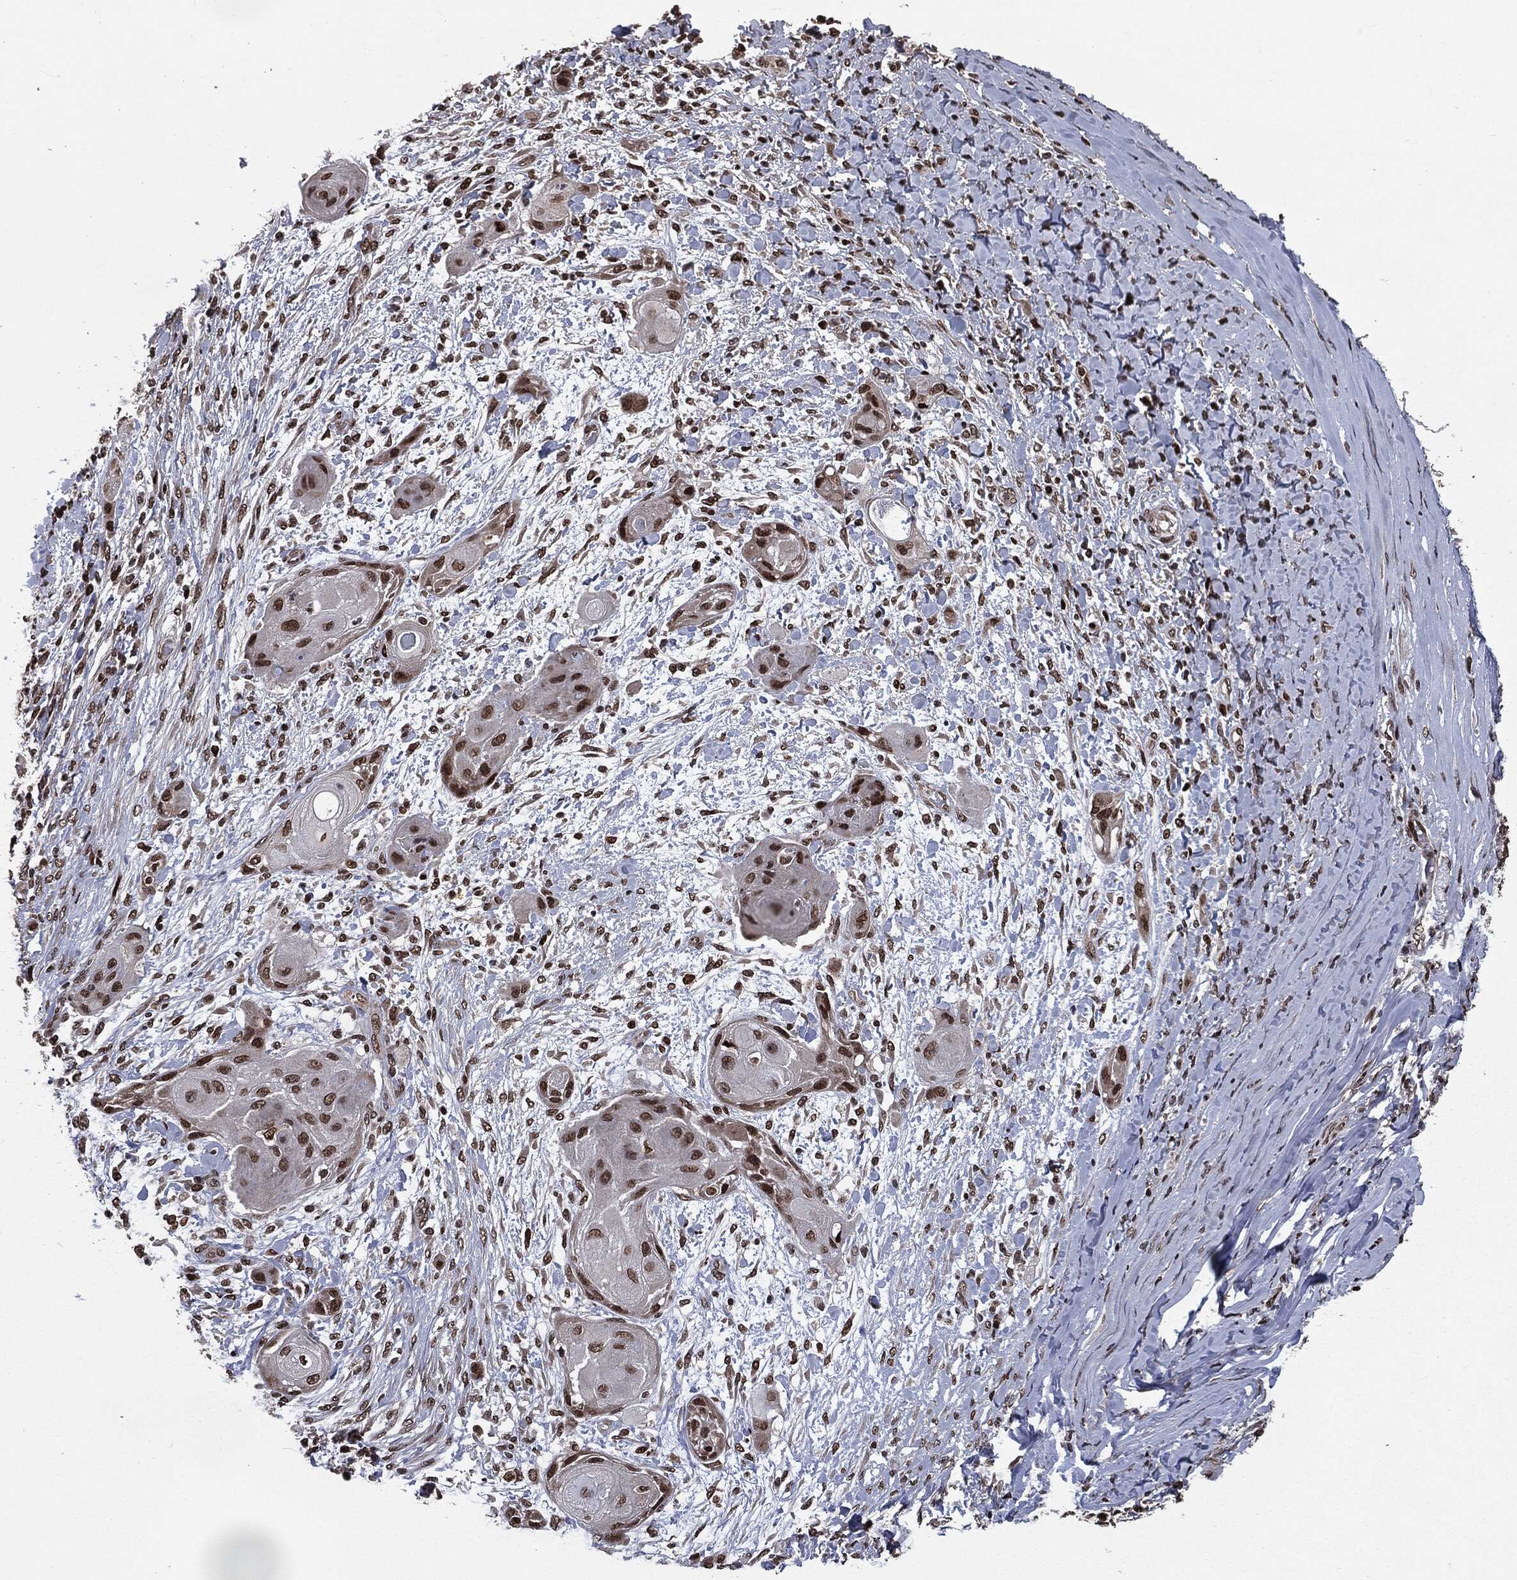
{"staining": {"intensity": "strong", "quantity": ">75%", "location": "nuclear"}, "tissue": "skin cancer", "cell_type": "Tumor cells", "image_type": "cancer", "snomed": [{"axis": "morphology", "description": "Squamous cell carcinoma, NOS"}, {"axis": "topography", "description": "Skin"}], "caption": "A high-resolution micrograph shows immunohistochemistry staining of squamous cell carcinoma (skin), which shows strong nuclear positivity in about >75% of tumor cells.", "gene": "DVL2", "patient": {"sex": "male", "age": 62}}